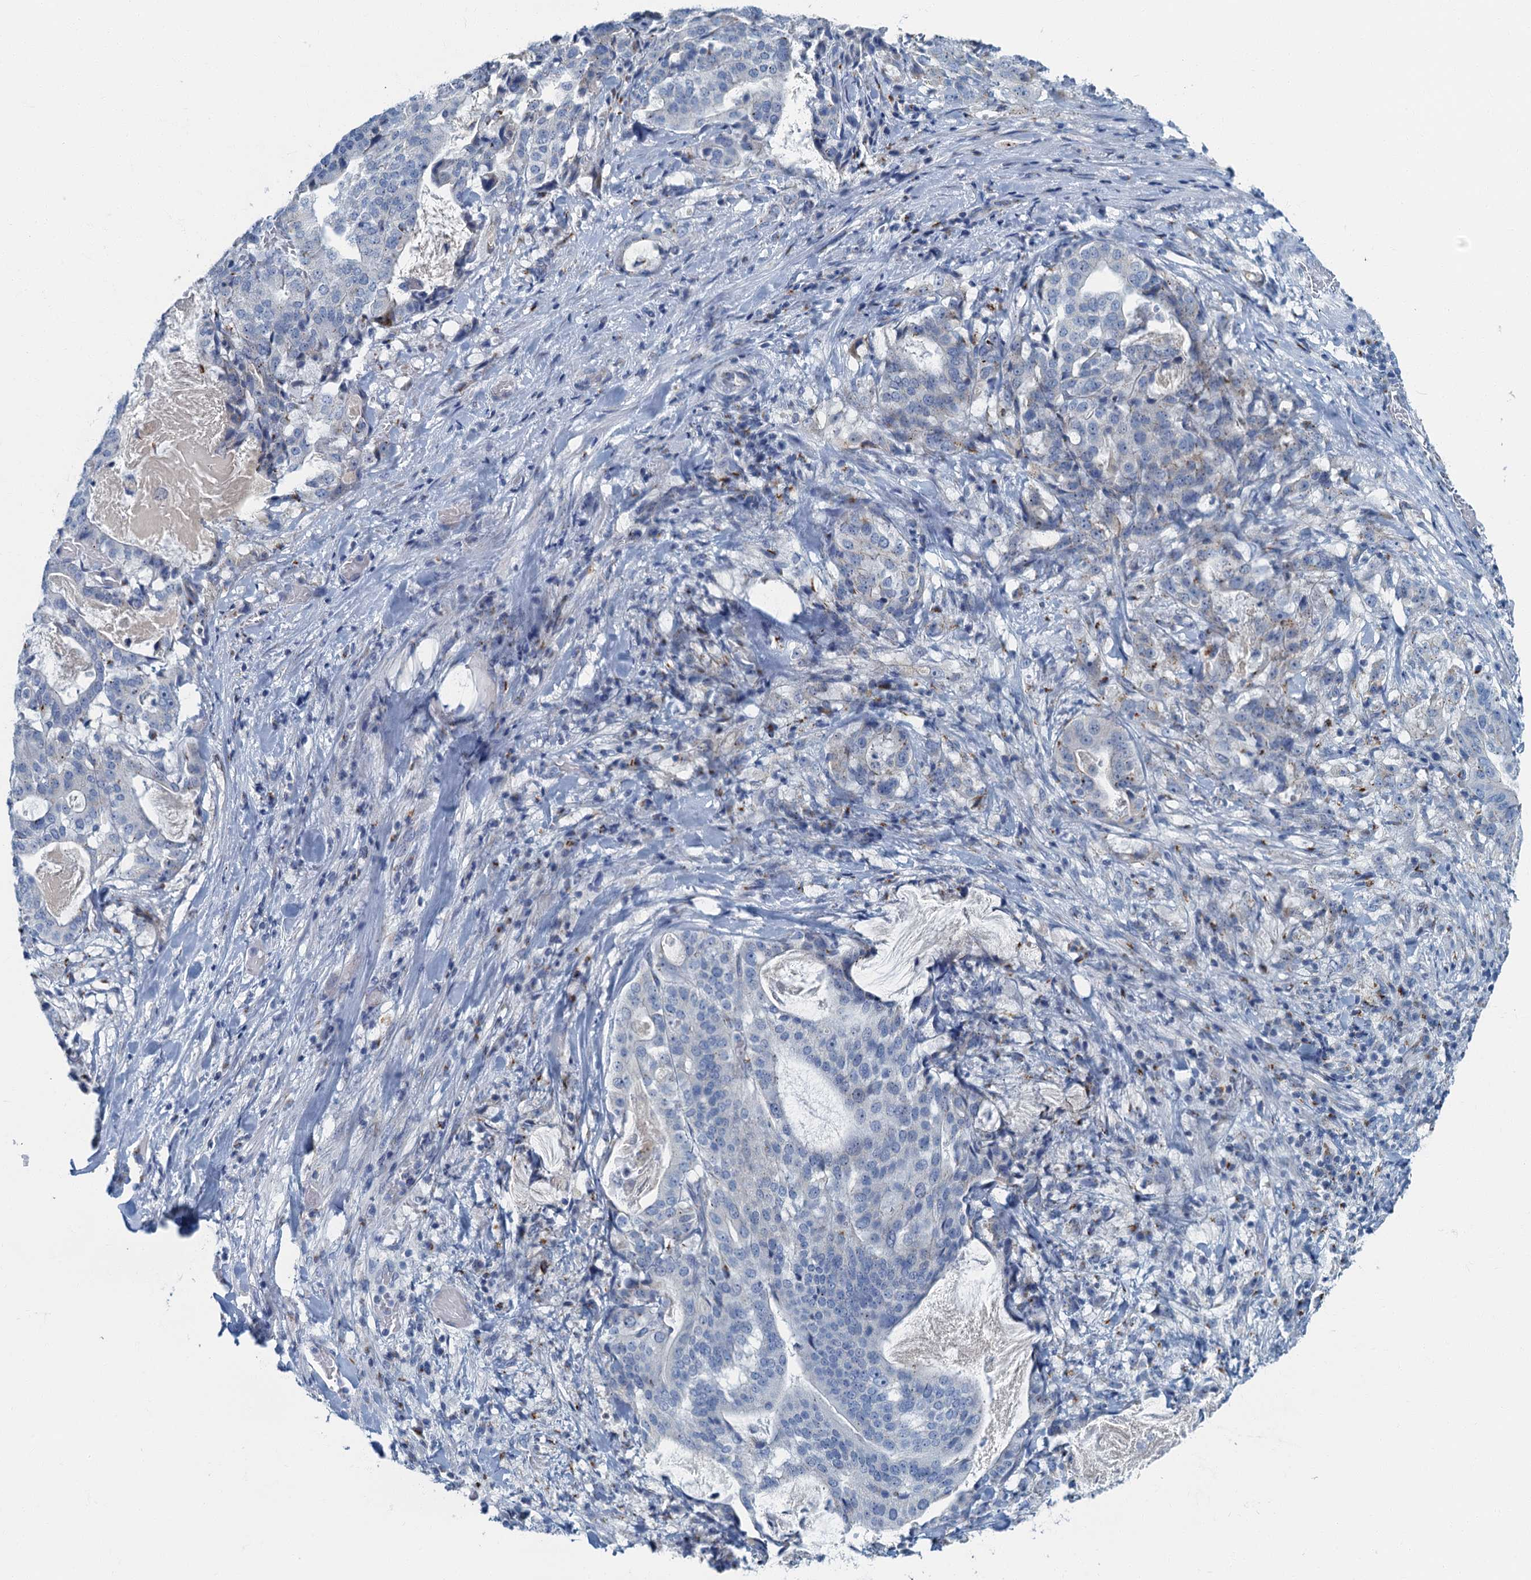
{"staining": {"intensity": "negative", "quantity": "none", "location": "none"}, "tissue": "stomach cancer", "cell_type": "Tumor cells", "image_type": "cancer", "snomed": [{"axis": "morphology", "description": "Adenocarcinoma, NOS"}, {"axis": "topography", "description": "Stomach"}], "caption": "Histopathology image shows no protein staining in tumor cells of adenocarcinoma (stomach) tissue.", "gene": "LYPD3", "patient": {"sex": "male", "age": 48}}